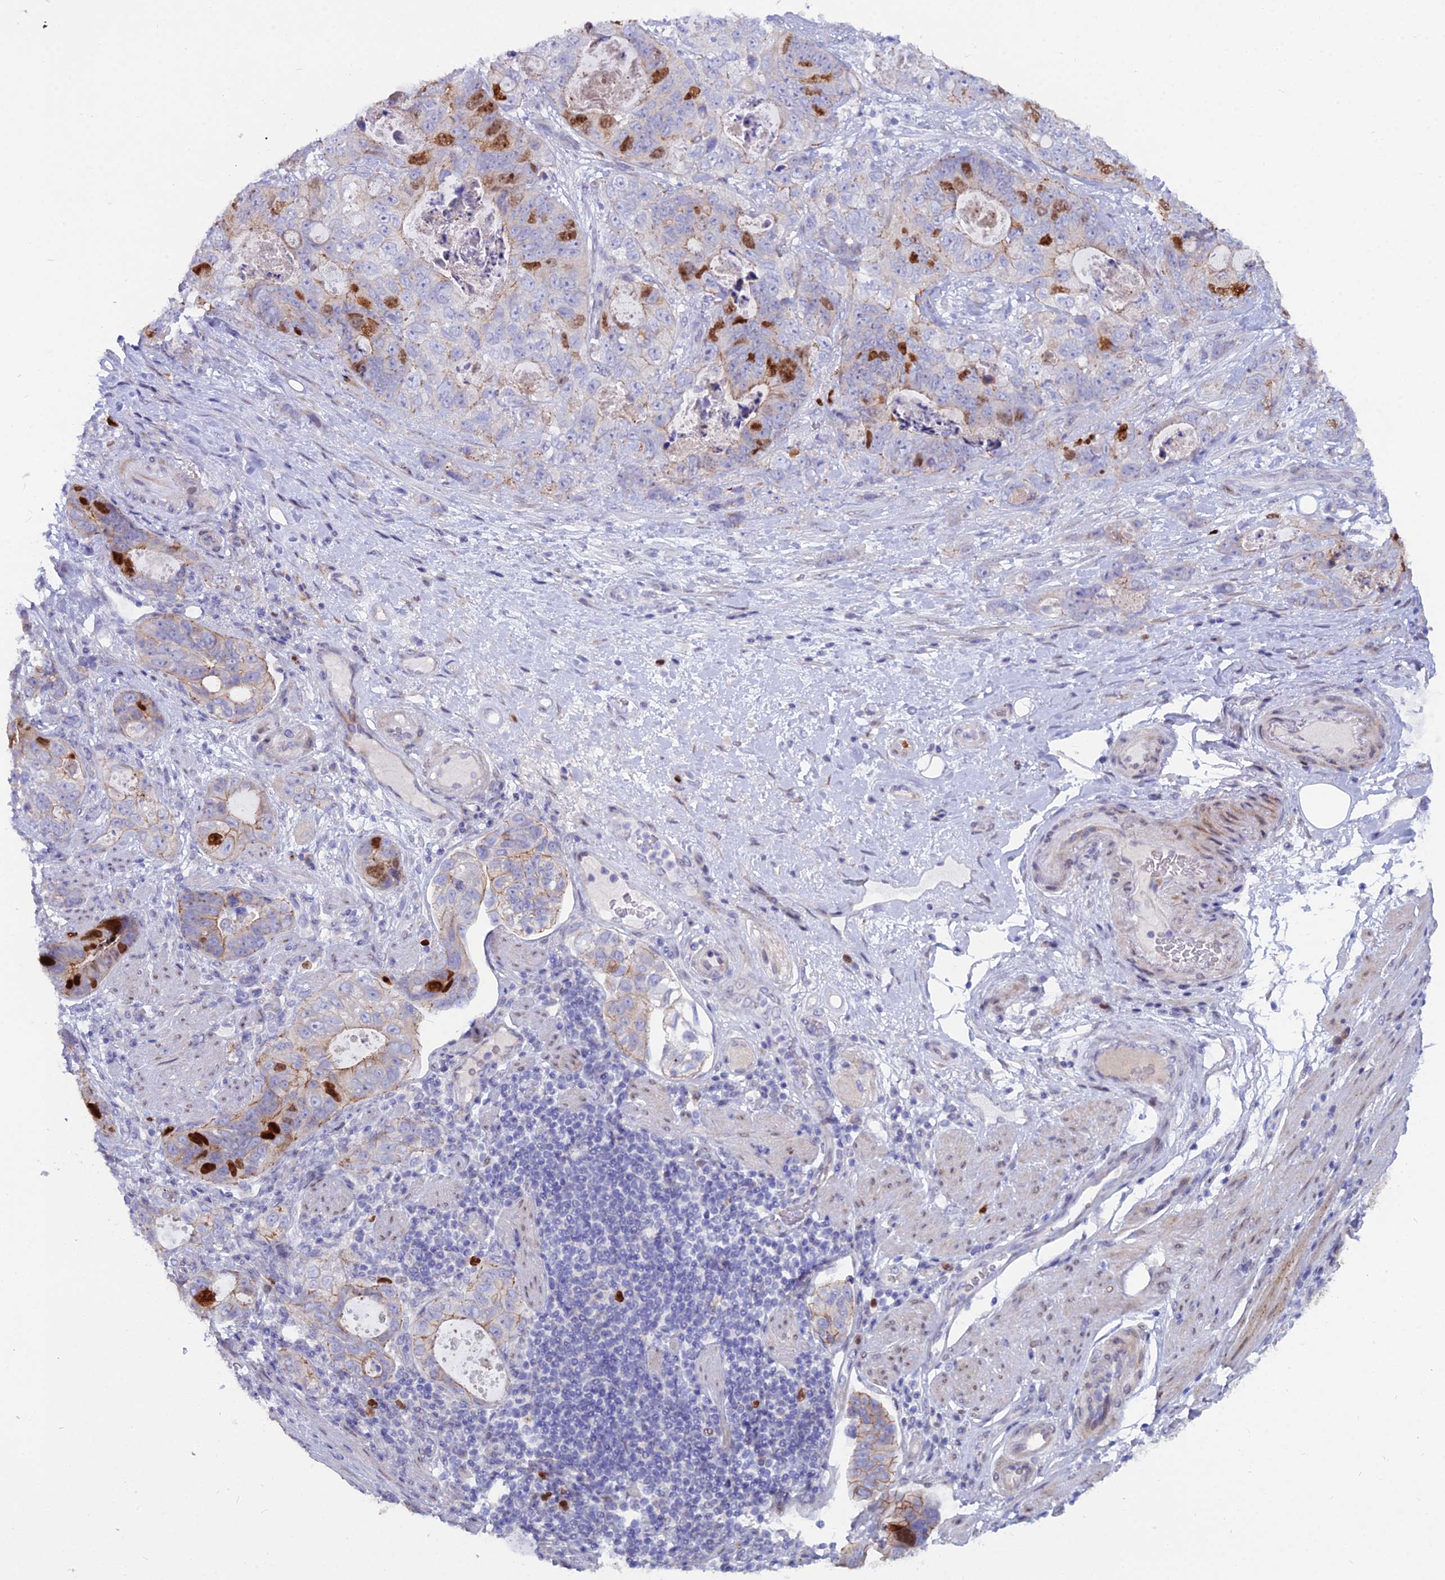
{"staining": {"intensity": "strong", "quantity": "<25%", "location": "cytoplasmic/membranous,nuclear"}, "tissue": "stomach cancer", "cell_type": "Tumor cells", "image_type": "cancer", "snomed": [{"axis": "morphology", "description": "Normal tissue, NOS"}, {"axis": "morphology", "description": "Adenocarcinoma, NOS"}, {"axis": "topography", "description": "Stomach"}], "caption": "Adenocarcinoma (stomach) stained with a protein marker exhibits strong staining in tumor cells.", "gene": "NUSAP1", "patient": {"sex": "female", "age": 89}}